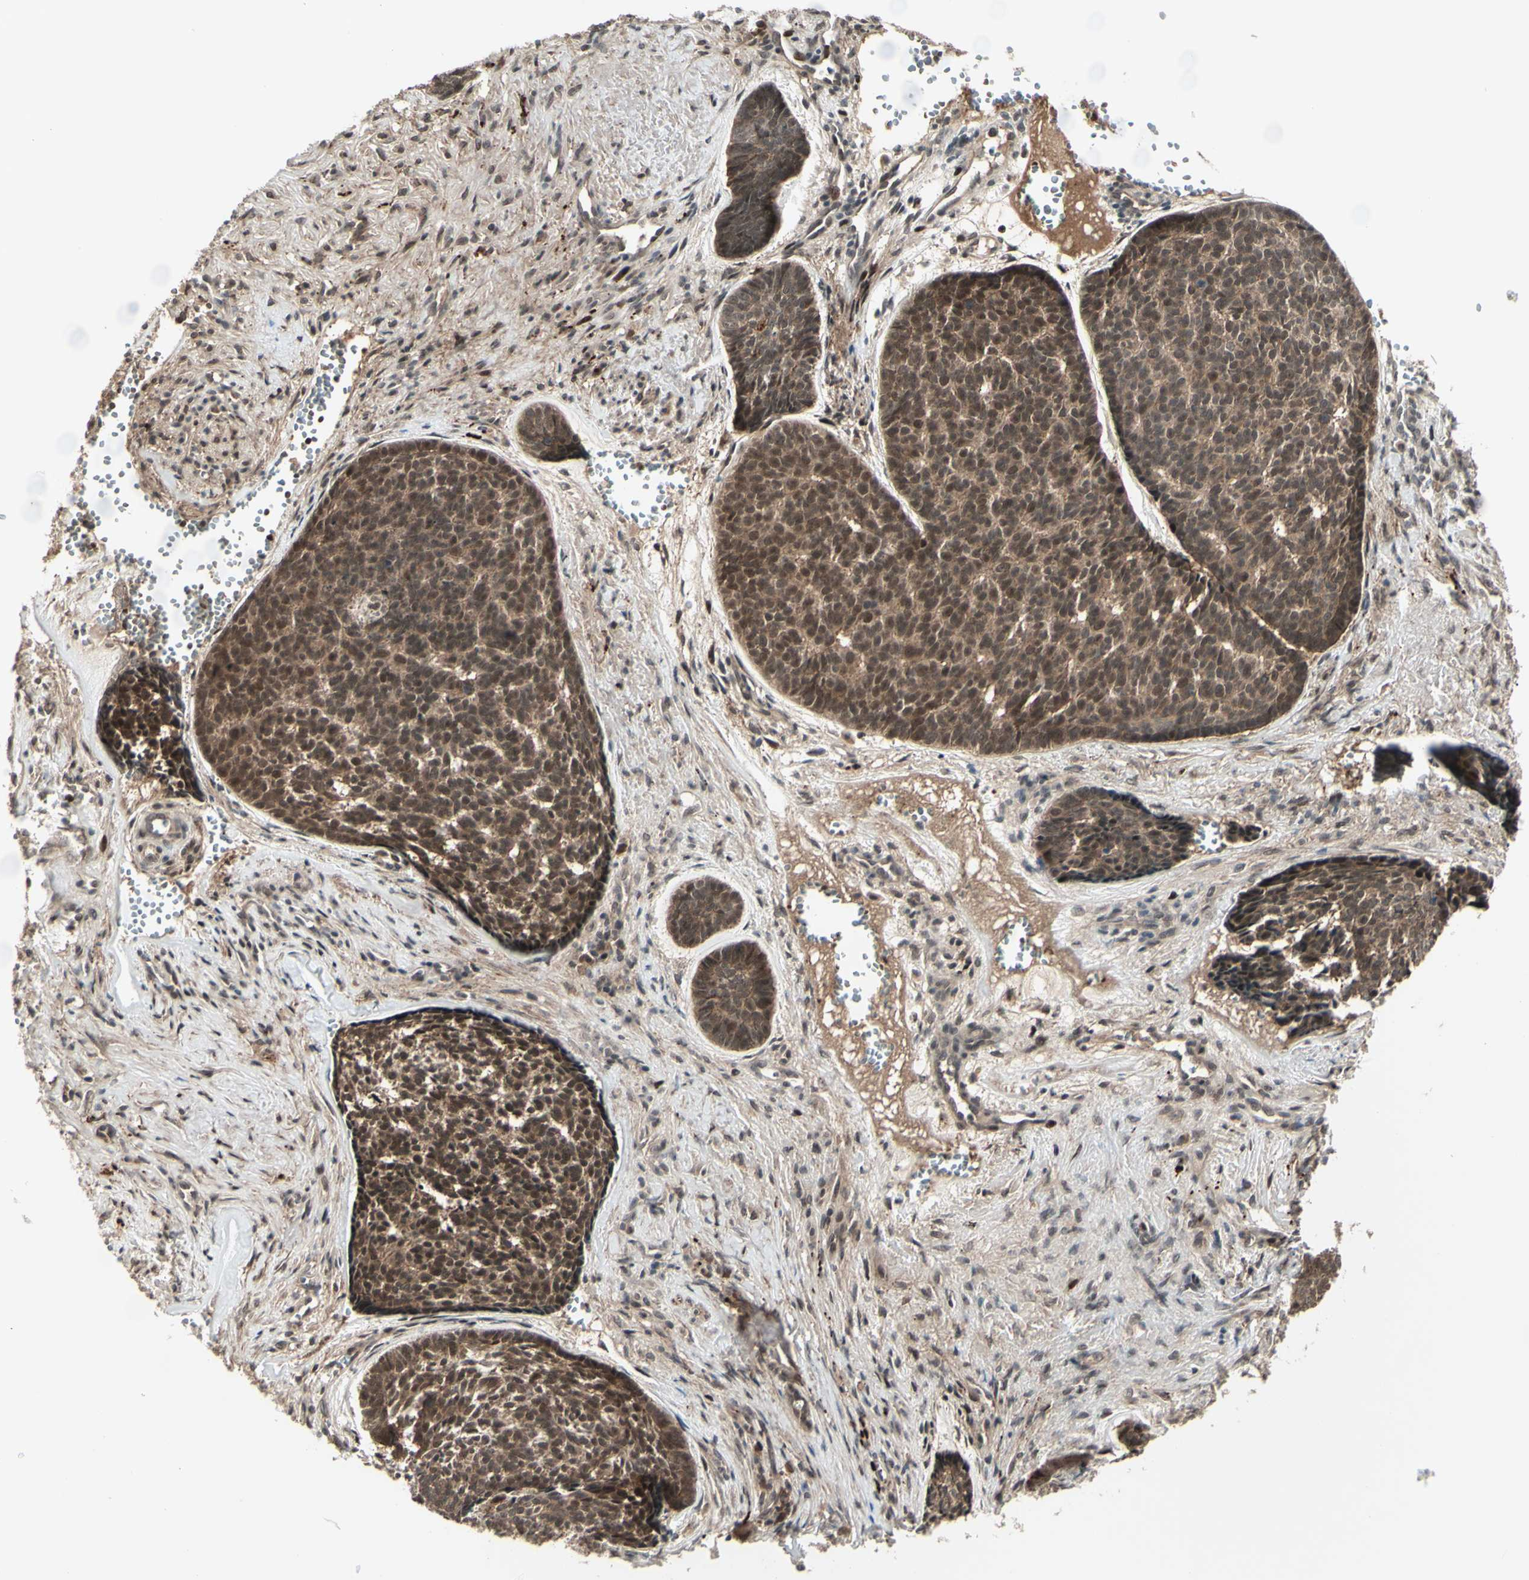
{"staining": {"intensity": "moderate", "quantity": ">75%", "location": "cytoplasmic/membranous,nuclear"}, "tissue": "skin cancer", "cell_type": "Tumor cells", "image_type": "cancer", "snomed": [{"axis": "morphology", "description": "Basal cell carcinoma"}, {"axis": "topography", "description": "Skin"}], "caption": "This photomicrograph demonstrates skin cancer (basal cell carcinoma) stained with IHC to label a protein in brown. The cytoplasmic/membranous and nuclear of tumor cells show moderate positivity for the protein. Nuclei are counter-stained blue.", "gene": "MLF2", "patient": {"sex": "male", "age": 84}}